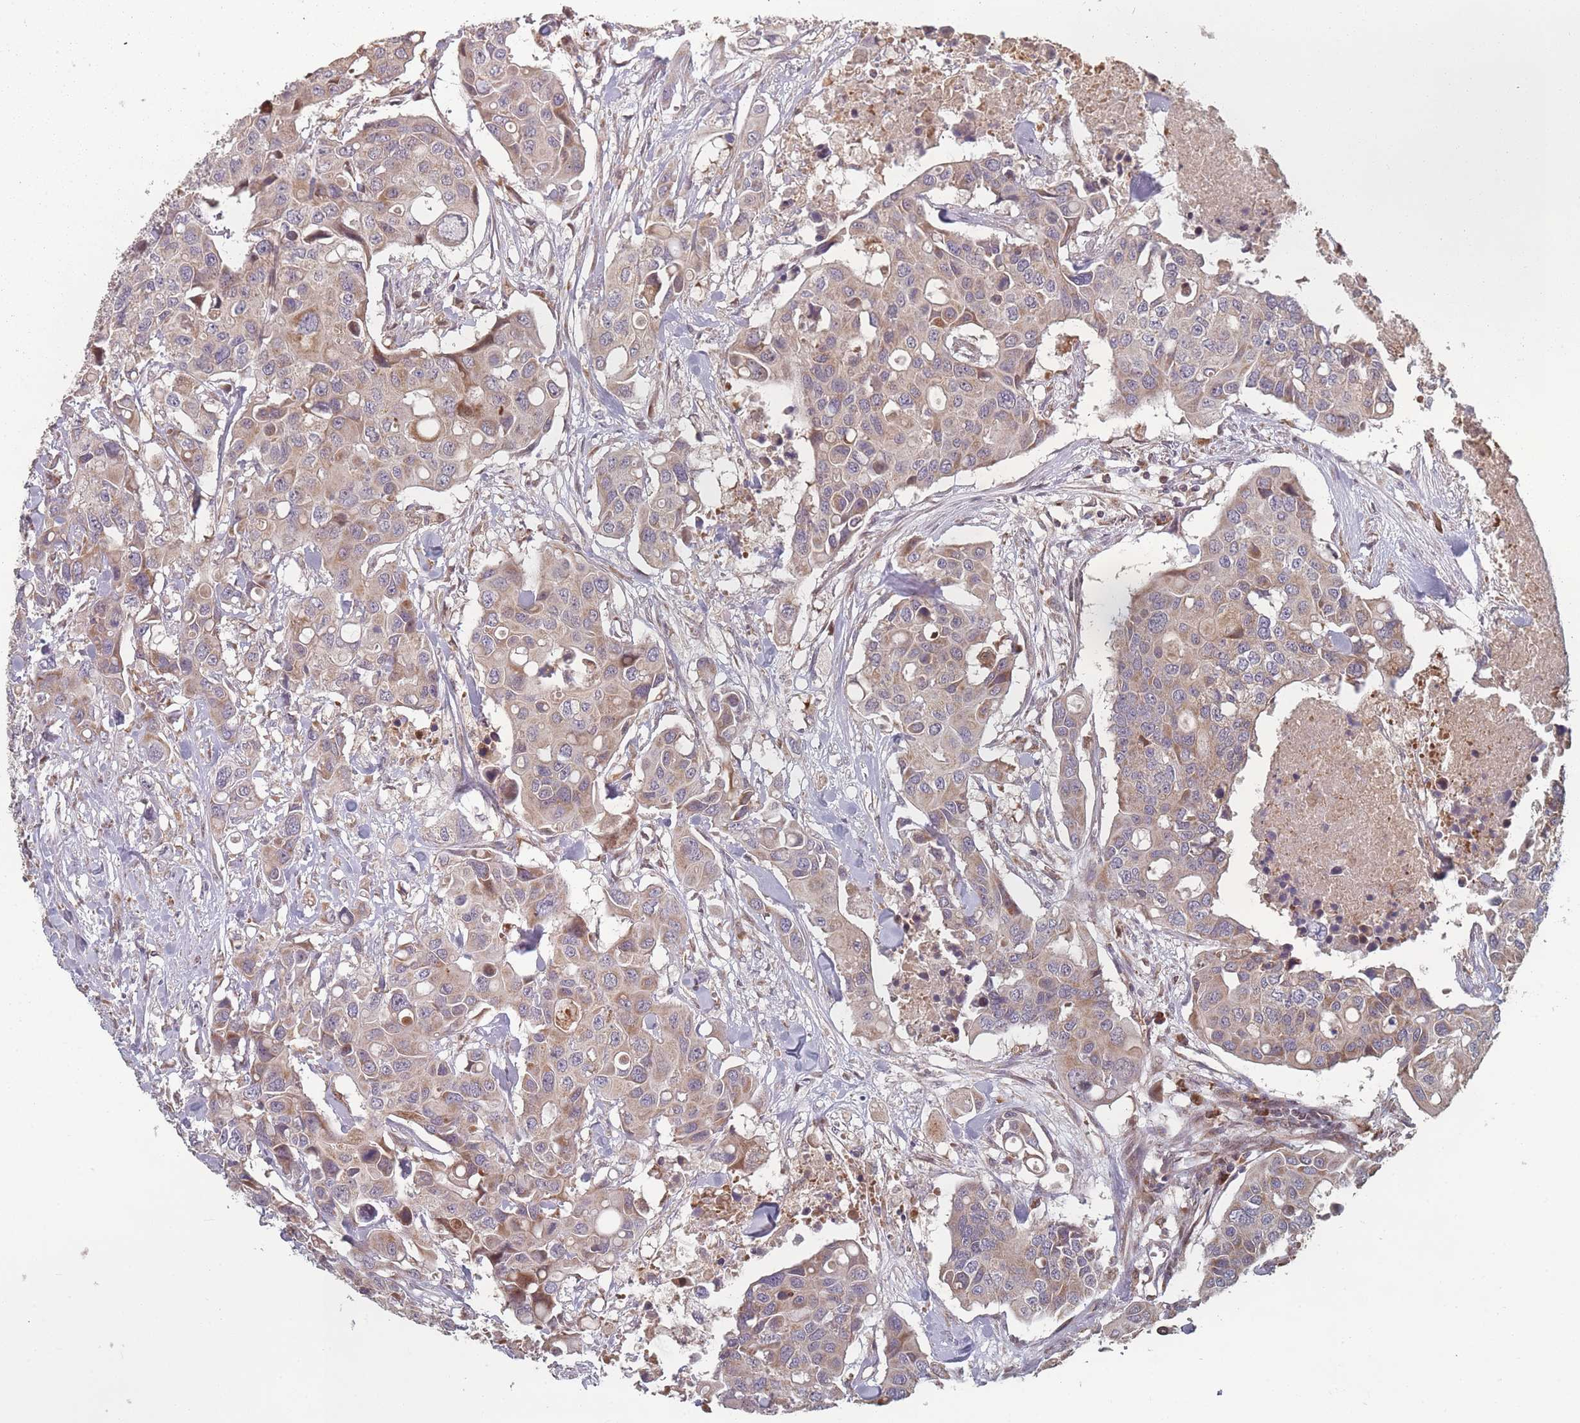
{"staining": {"intensity": "weak", "quantity": "25%-75%", "location": "cytoplasmic/membranous"}, "tissue": "colorectal cancer", "cell_type": "Tumor cells", "image_type": "cancer", "snomed": [{"axis": "morphology", "description": "Adenocarcinoma, NOS"}, {"axis": "topography", "description": "Colon"}], "caption": "Protein staining demonstrates weak cytoplasmic/membranous expression in about 25%-75% of tumor cells in colorectal cancer.", "gene": "PSMB3", "patient": {"sex": "male", "age": 77}}